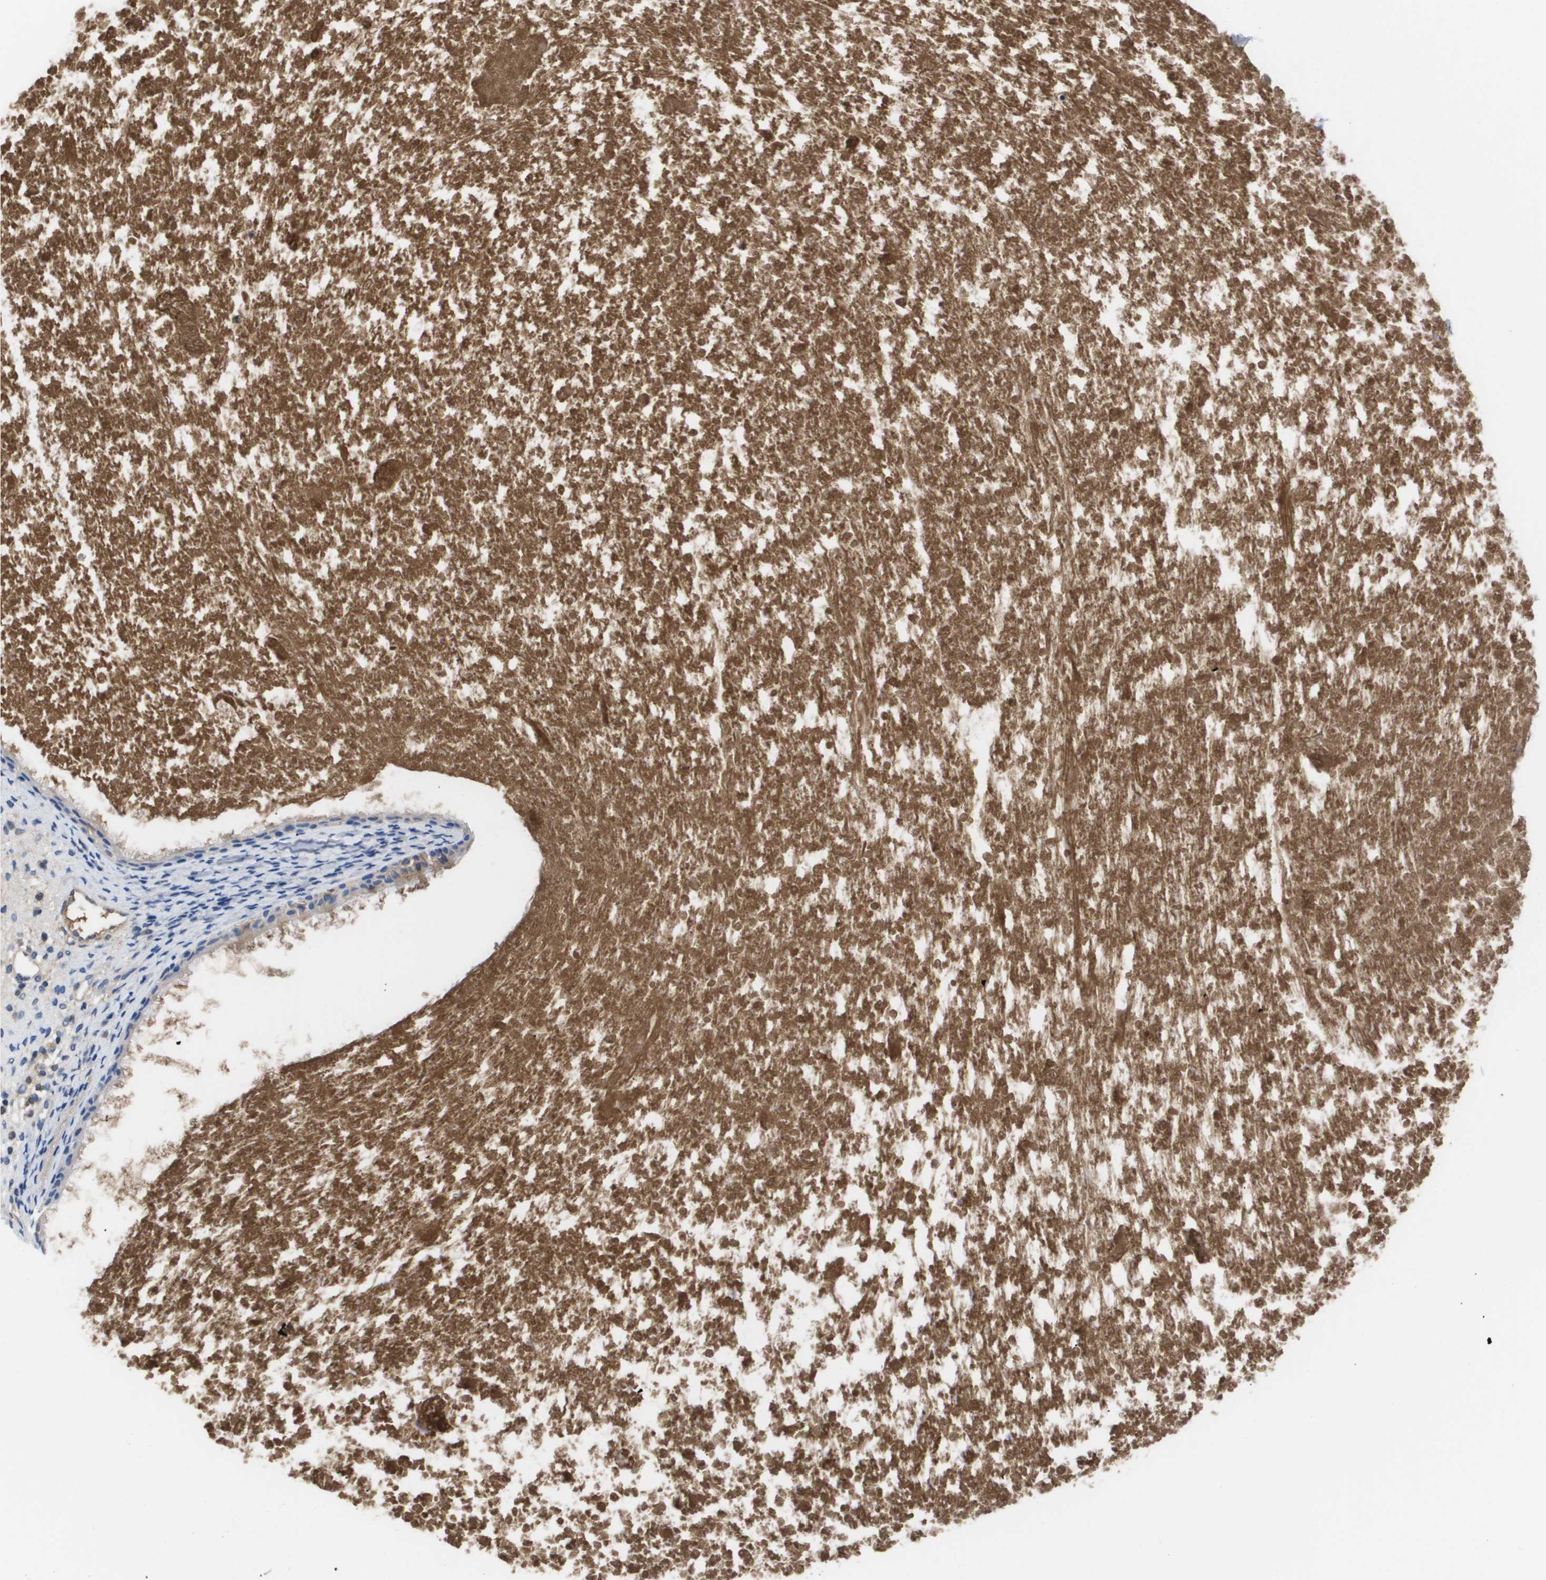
{"staining": {"intensity": "negative", "quantity": "none", "location": "none"}, "tissue": "nasopharynx", "cell_type": "Respiratory epithelial cells", "image_type": "normal", "snomed": [{"axis": "morphology", "description": "Normal tissue, NOS"}, {"axis": "topography", "description": "Nasopharynx"}], "caption": "Protein analysis of benign nasopharynx displays no significant positivity in respiratory epithelial cells.", "gene": "SERPINA6", "patient": {"sex": "male", "age": 22}}